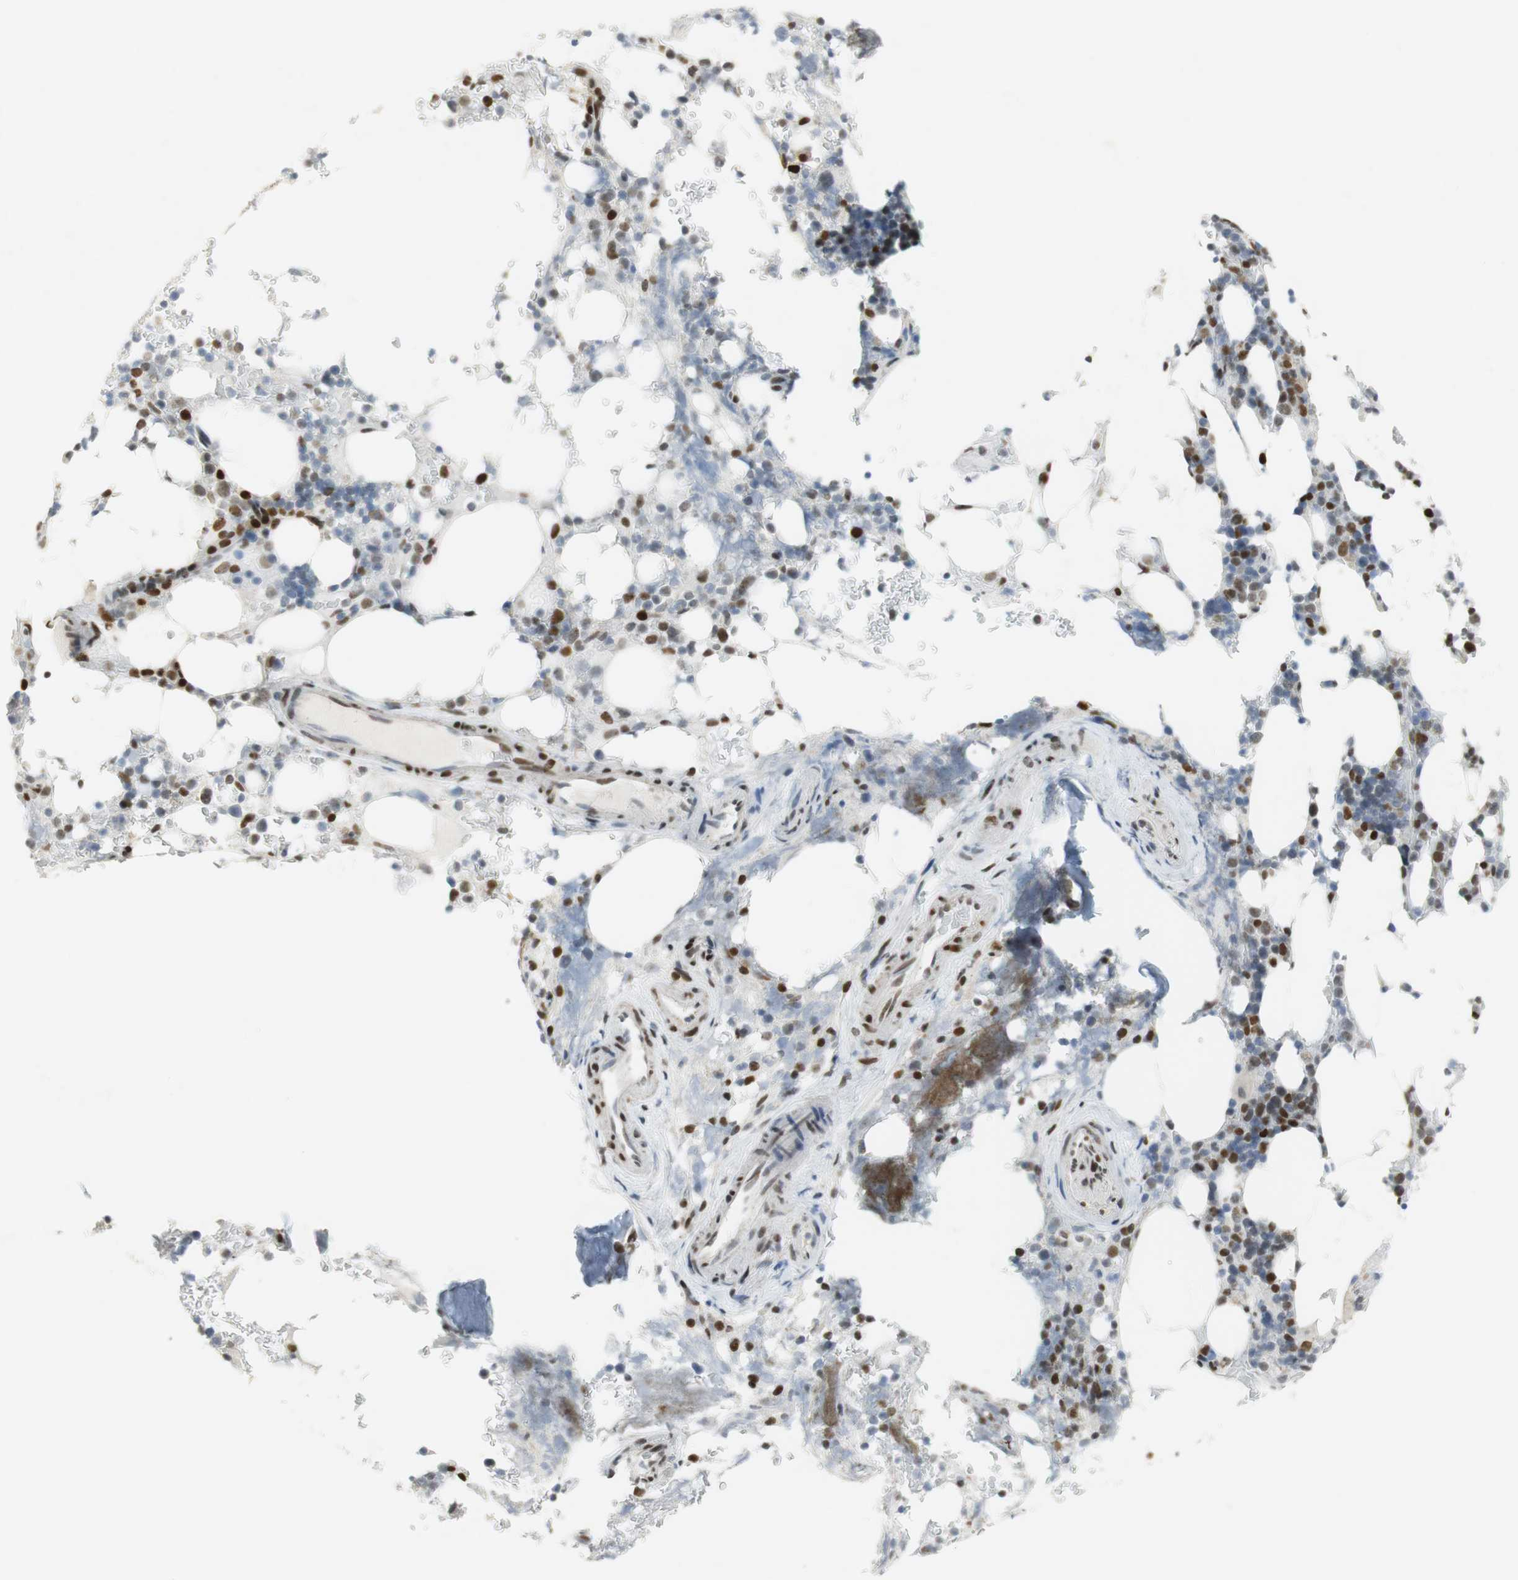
{"staining": {"intensity": "strong", "quantity": "25%-75%", "location": "nuclear"}, "tissue": "bone marrow", "cell_type": "Hematopoietic cells", "image_type": "normal", "snomed": [{"axis": "morphology", "description": "Normal tissue, NOS"}, {"axis": "topography", "description": "Bone marrow"}], "caption": "Approximately 25%-75% of hematopoietic cells in benign human bone marrow show strong nuclear protein staining as visualized by brown immunohistochemical staining.", "gene": "BMI1", "patient": {"sex": "female", "age": 73}}